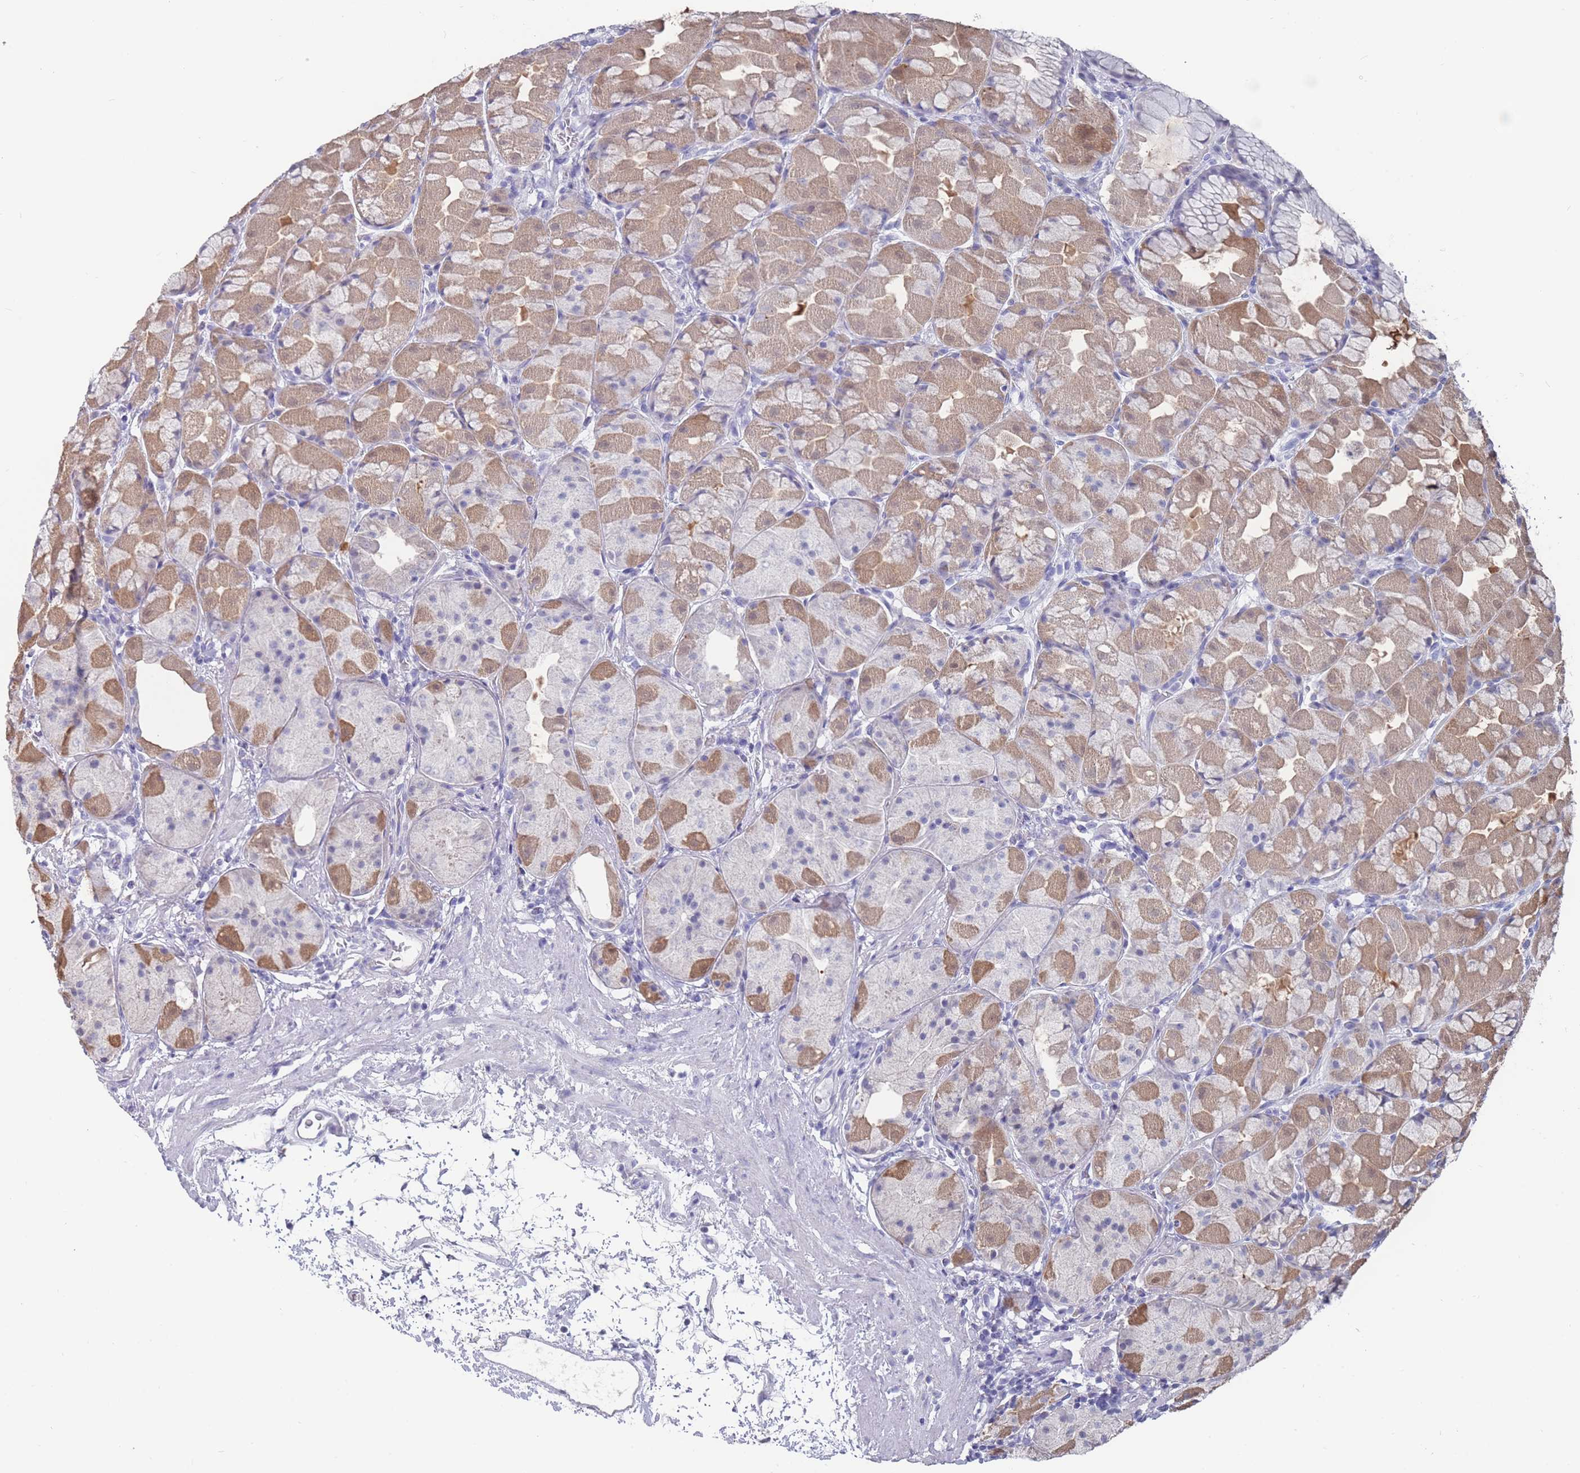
{"staining": {"intensity": "moderate", "quantity": "25%-75%", "location": "cytoplasmic/membranous"}, "tissue": "stomach", "cell_type": "Glandular cells", "image_type": "normal", "snomed": [{"axis": "morphology", "description": "Normal tissue, NOS"}, {"axis": "topography", "description": "Stomach"}], "caption": "This micrograph displays normal stomach stained with immunohistochemistry (IHC) to label a protein in brown. The cytoplasmic/membranous of glandular cells show moderate positivity for the protein. Nuclei are counter-stained blue.", "gene": "CYP51A1", "patient": {"sex": "male", "age": 57}}